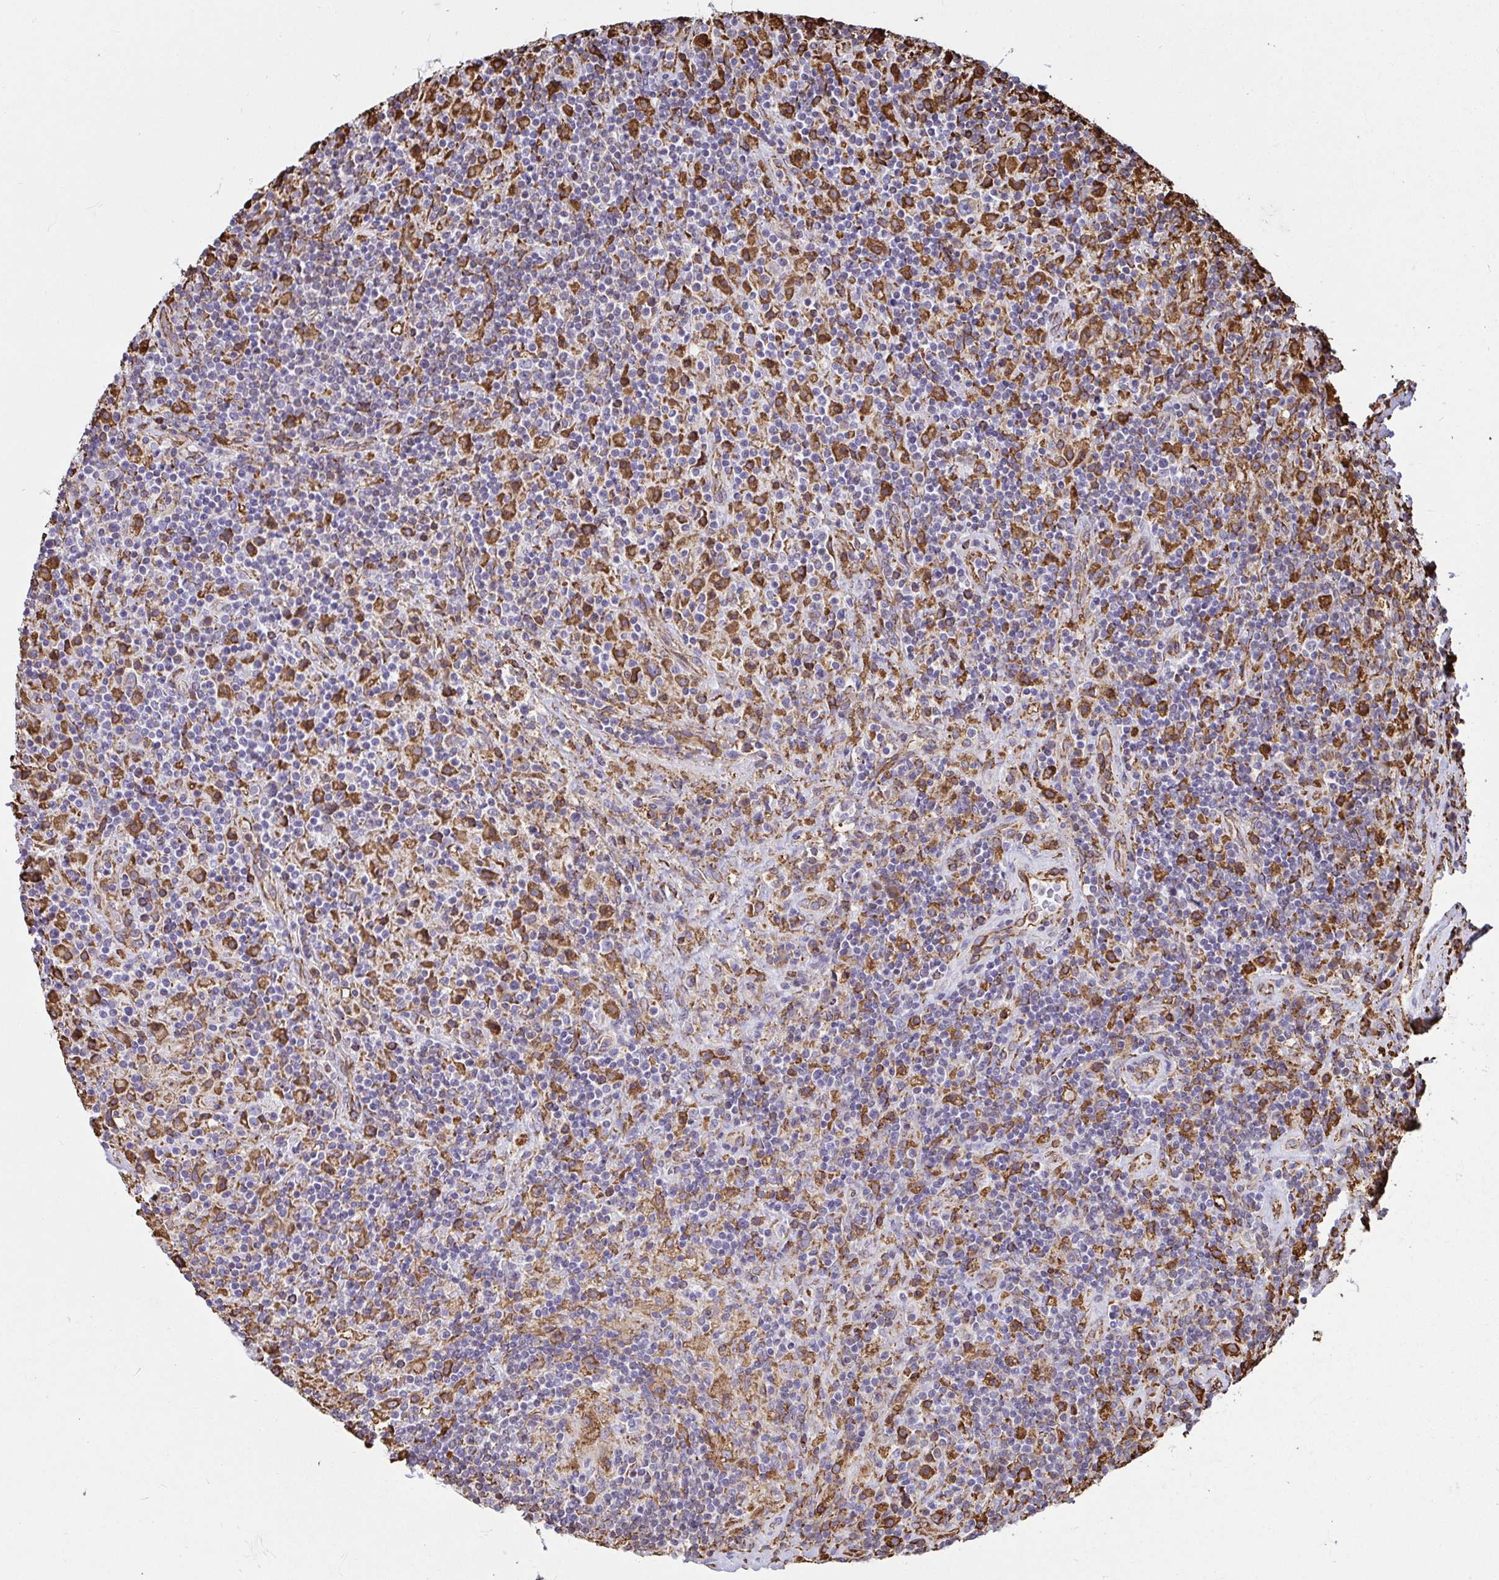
{"staining": {"intensity": "moderate", "quantity": "25%-75%", "location": "cytoplasmic/membranous"}, "tissue": "lymphoma", "cell_type": "Tumor cells", "image_type": "cancer", "snomed": [{"axis": "morphology", "description": "Hodgkin's disease, NOS"}, {"axis": "topography", "description": "Lymph node"}], "caption": "An immunohistochemistry photomicrograph of tumor tissue is shown. Protein staining in brown highlights moderate cytoplasmic/membranous positivity in lymphoma within tumor cells.", "gene": "CLGN", "patient": {"sex": "male", "age": 70}}